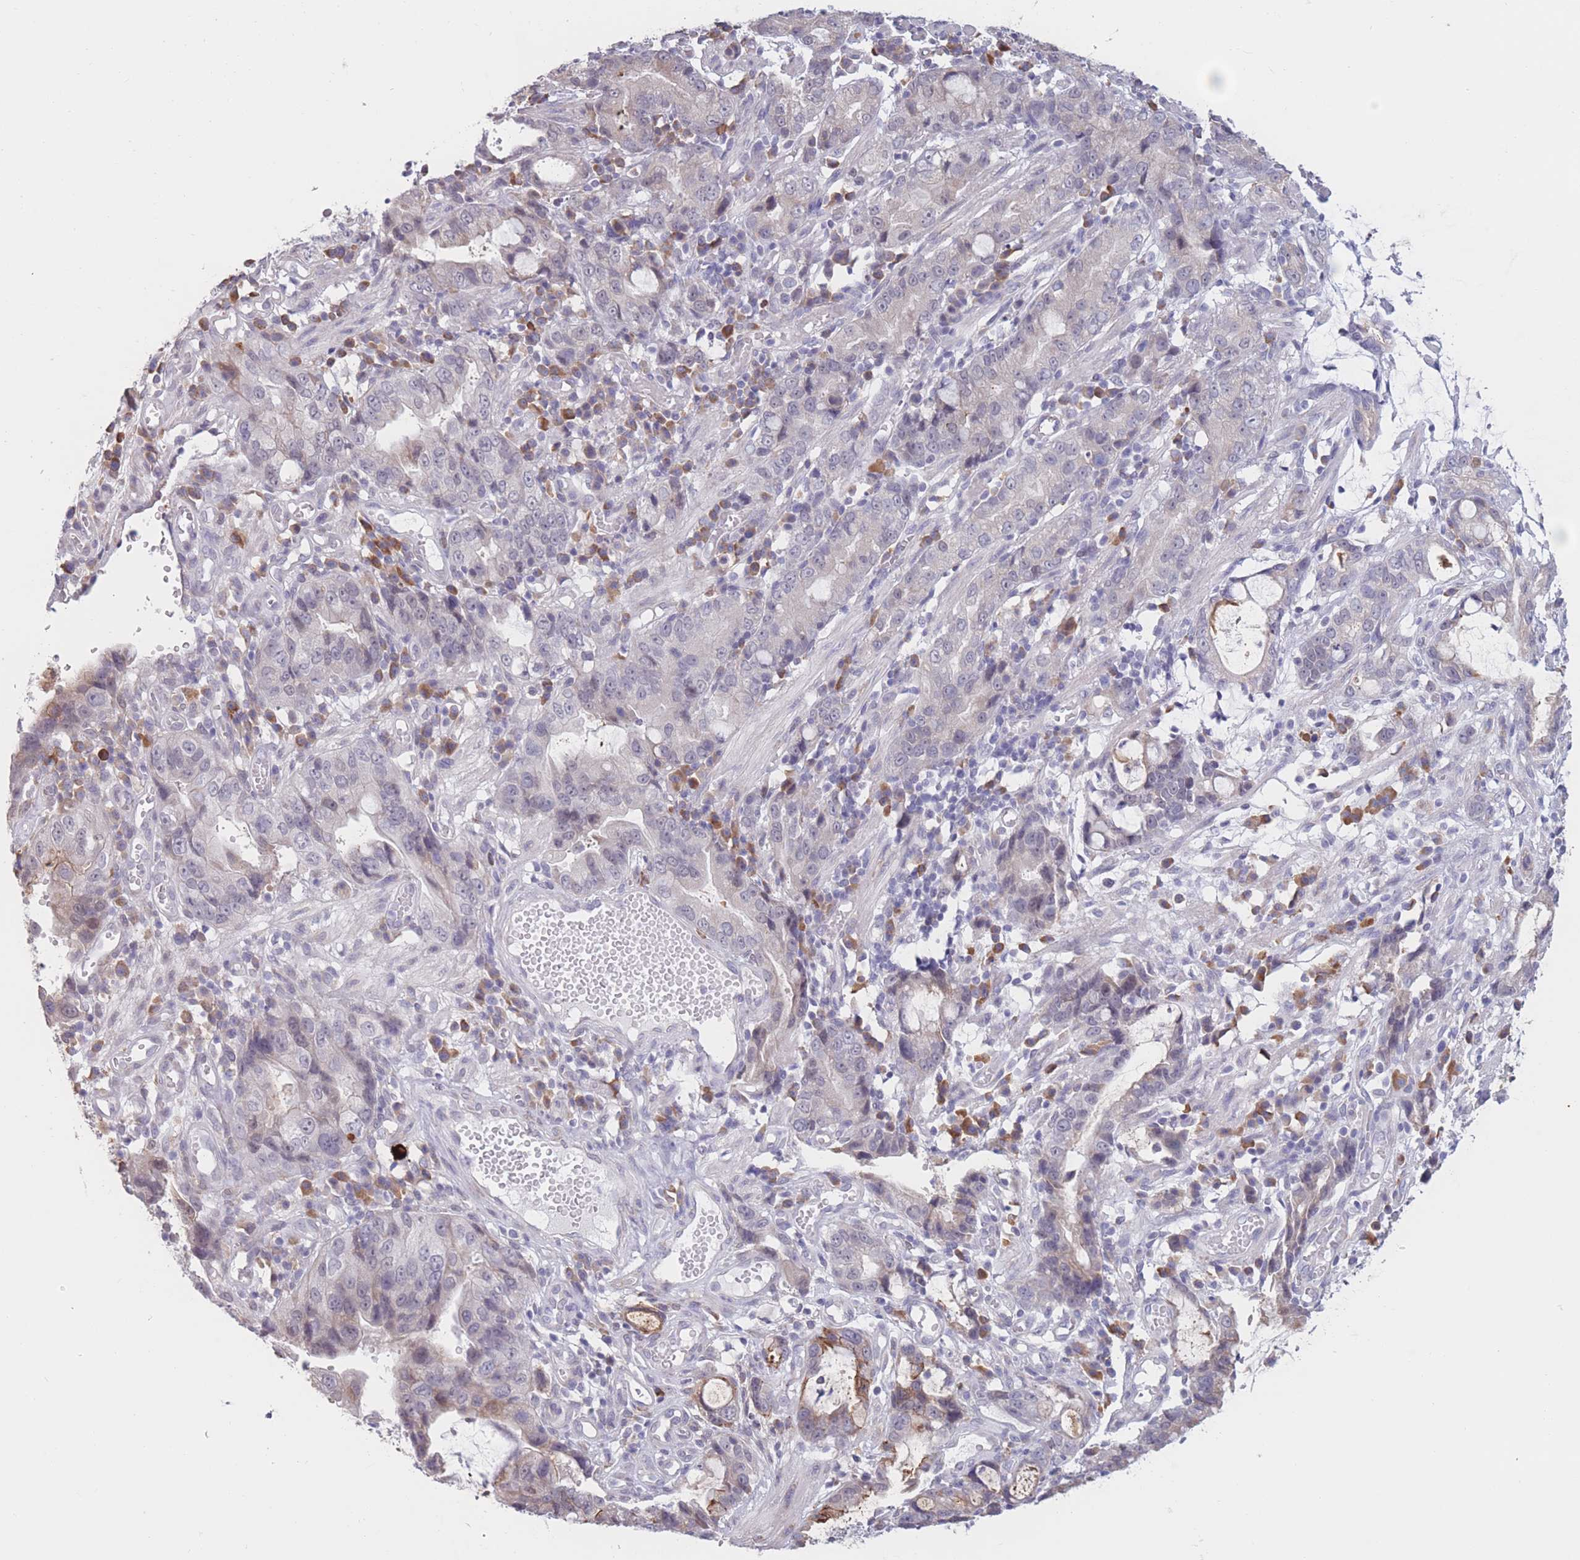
{"staining": {"intensity": "negative", "quantity": "none", "location": "none"}, "tissue": "stomach cancer", "cell_type": "Tumor cells", "image_type": "cancer", "snomed": [{"axis": "morphology", "description": "Adenocarcinoma, NOS"}, {"axis": "topography", "description": "Stomach"}], "caption": "DAB immunohistochemical staining of human stomach adenocarcinoma reveals no significant expression in tumor cells.", "gene": "COL27A1", "patient": {"sex": "male", "age": 55}}